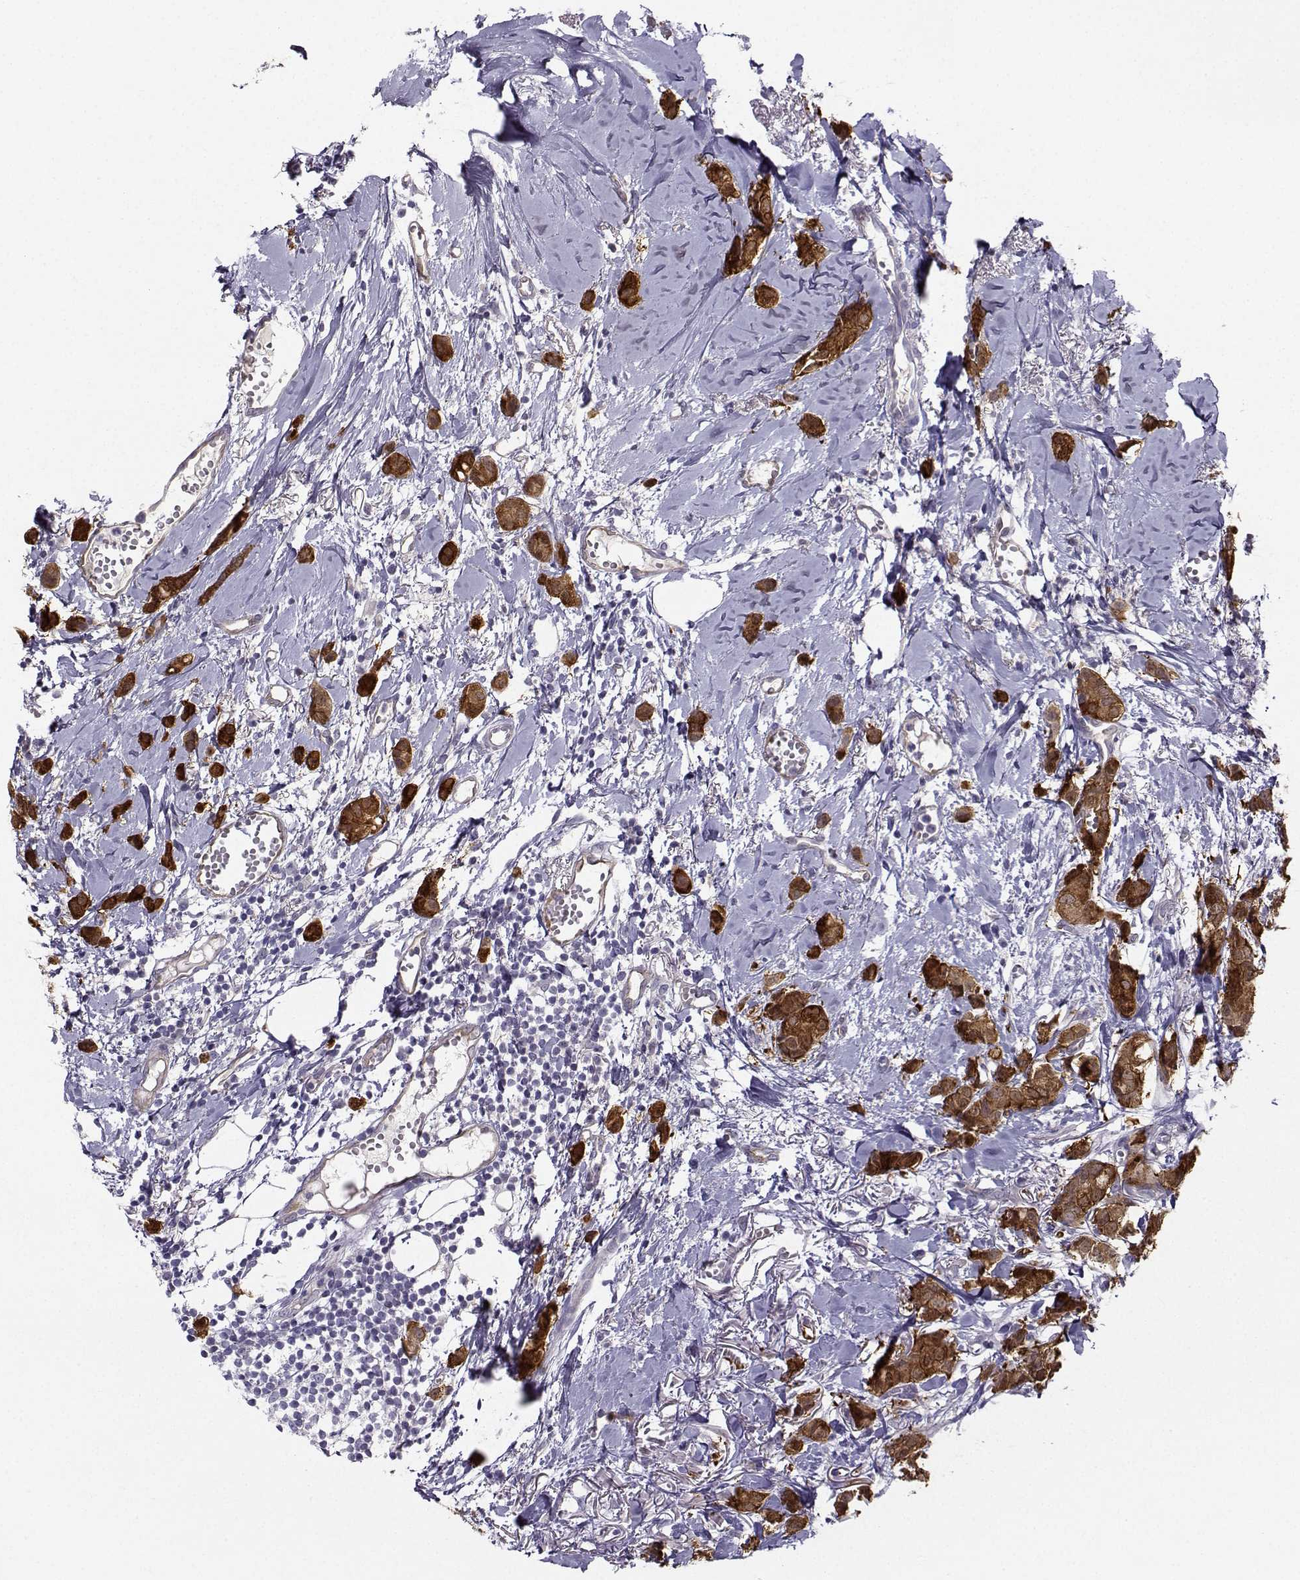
{"staining": {"intensity": "strong", "quantity": "25%-75%", "location": "cytoplasmic/membranous"}, "tissue": "breast cancer", "cell_type": "Tumor cells", "image_type": "cancer", "snomed": [{"axis": "morphology", "description": "Duct carcinoma"}, {"axis": "topography", "description": "Breast"}], "caption": "A brown stain highlights strong cytoplasmic/membranous staining of a protein in human breast cancer (invasive ductal carcinoma) tumor cells.", "gene": "NQO1", "patient": {"sex": "female", "age": 85}}